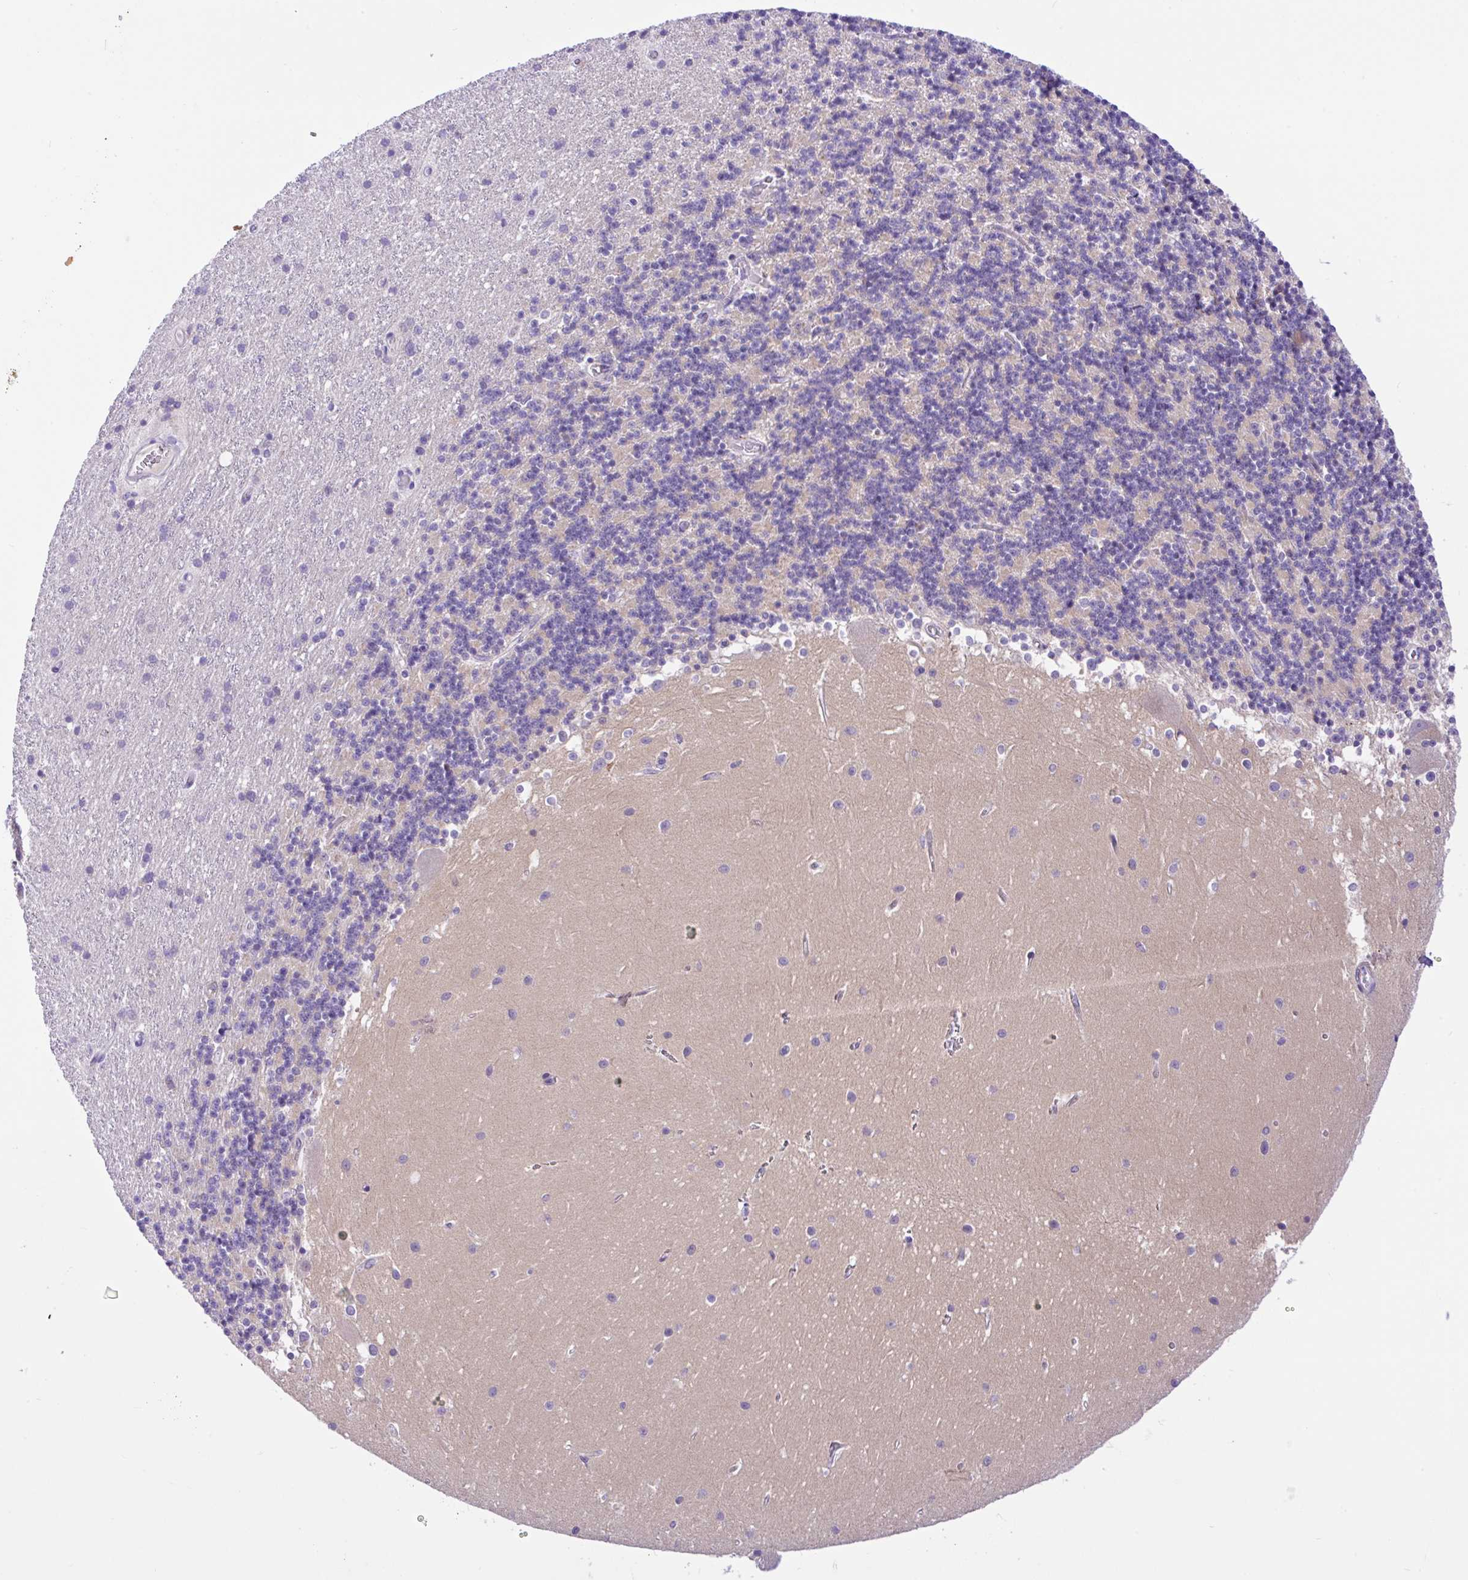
{"staining": {"intensity": "negative", "quantity": "none", "location": "none"}, "tissue": "cerebellum", "cell_type": "Cells in granular layer", "image_type": "normal", "snomed": [{"axis": "morphology", "description": "Normal tissue, NOS"}, {"axis": "topography", "description": "Cerebellum"}], "caption": "Human cerebellum stained for a protein using immunohistochemistry (IHC) demonstrates no positivity in cells in granular layer.", "gene": "ANO4", "patient": {"sex": "male", "age": 54}}